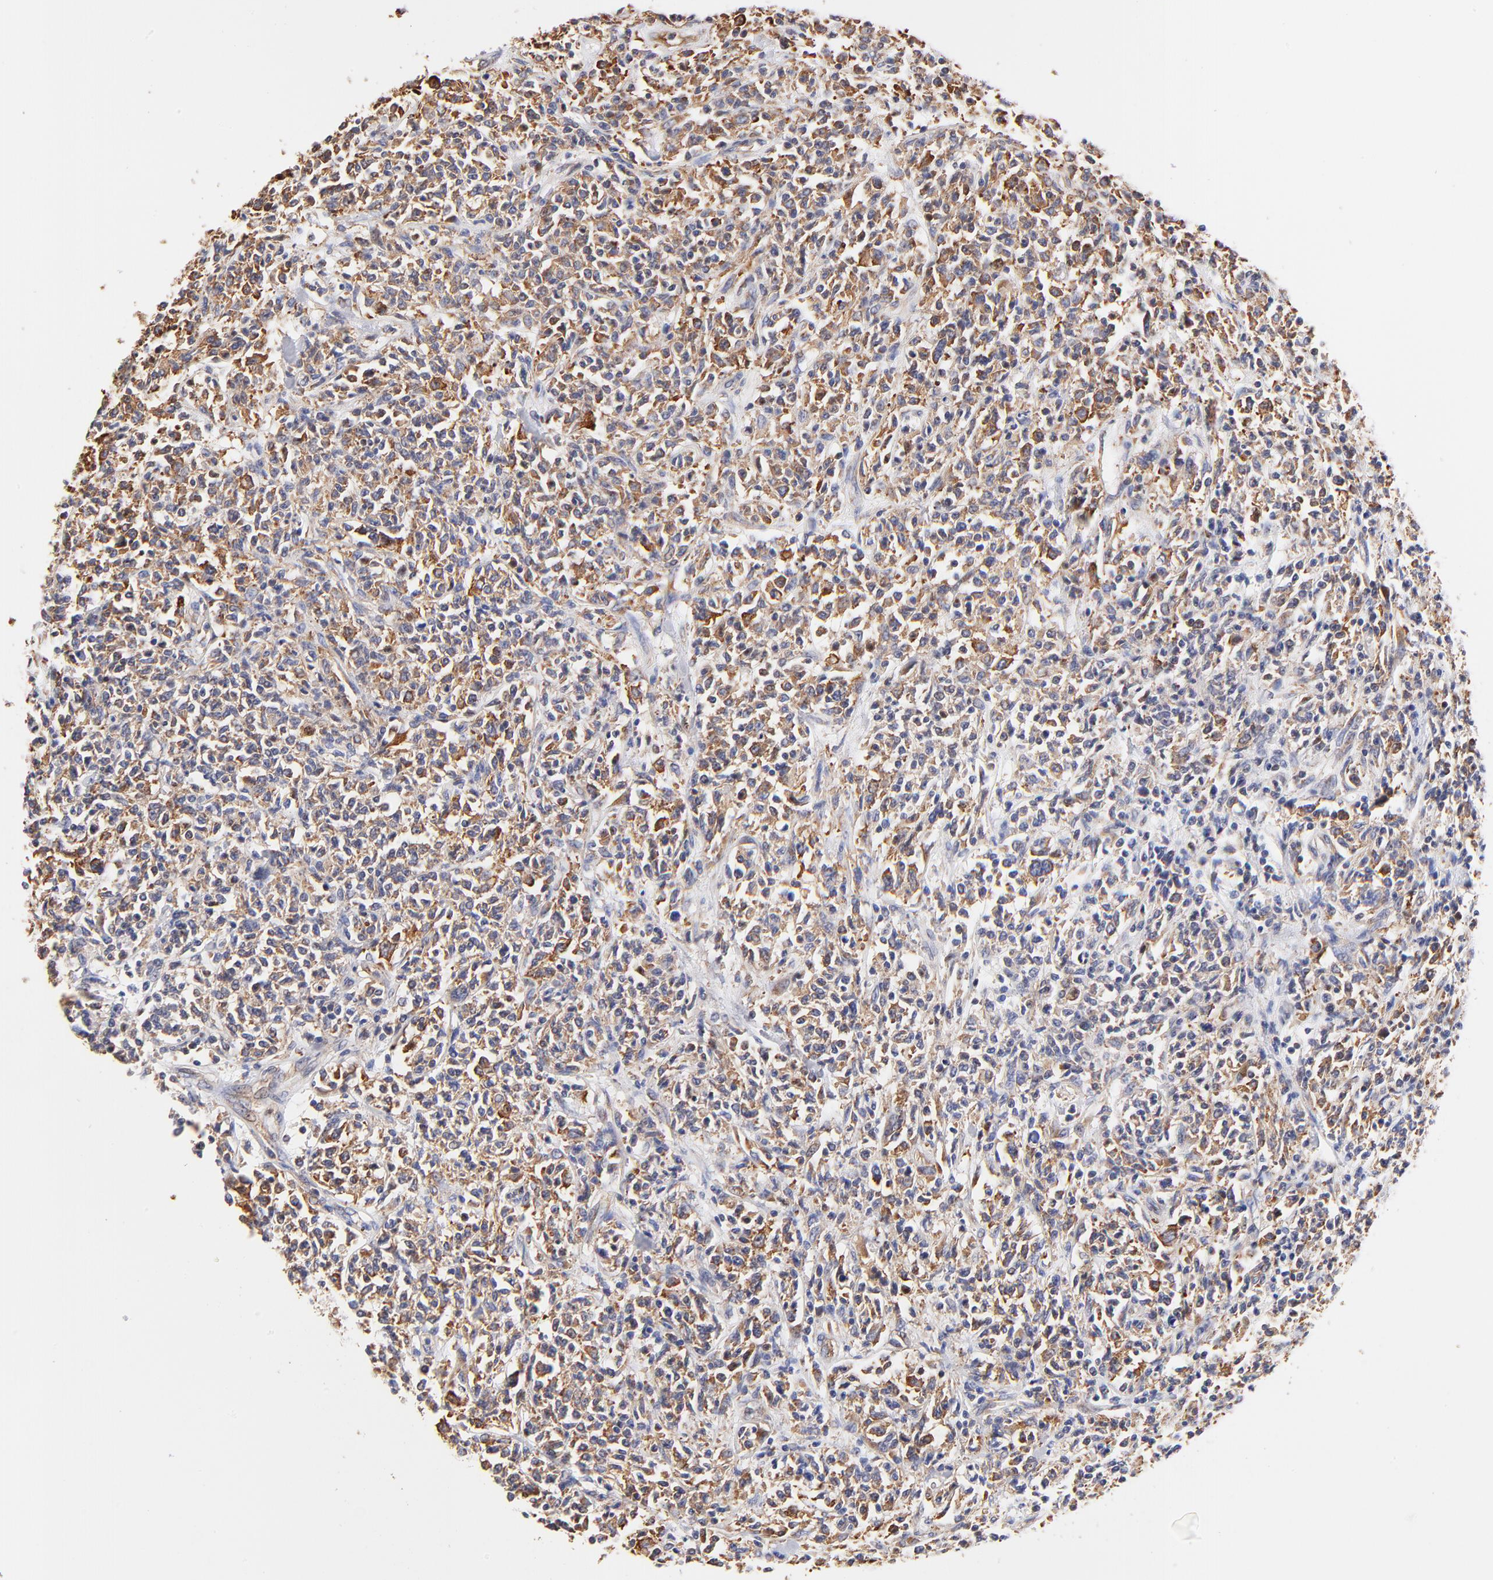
{"staining": {"intensity": "moderate", "quantity": ">75%", "location": "cytoplasmic/membranous"}, "tissue": "lymphoma", "cell_type": "Tumor cells", "image_type": "cancer", "snomed": [{"axis": "morphology", "description": "Malignant lymphoma, non-Hodgkin's type, Low grade"}, {"axis": "topography", "description": "Small intestine"}], "caption": "An image showing moderate cytoplasmic/membranous positivity in about >75% of tumor cells in malignant lymphoma, non-Hodgkin's type (low-grade), as visualized by brown immunohistochemical staining.", "gene": "RPL27", "patient": {"sex": "female", "age": 59}}